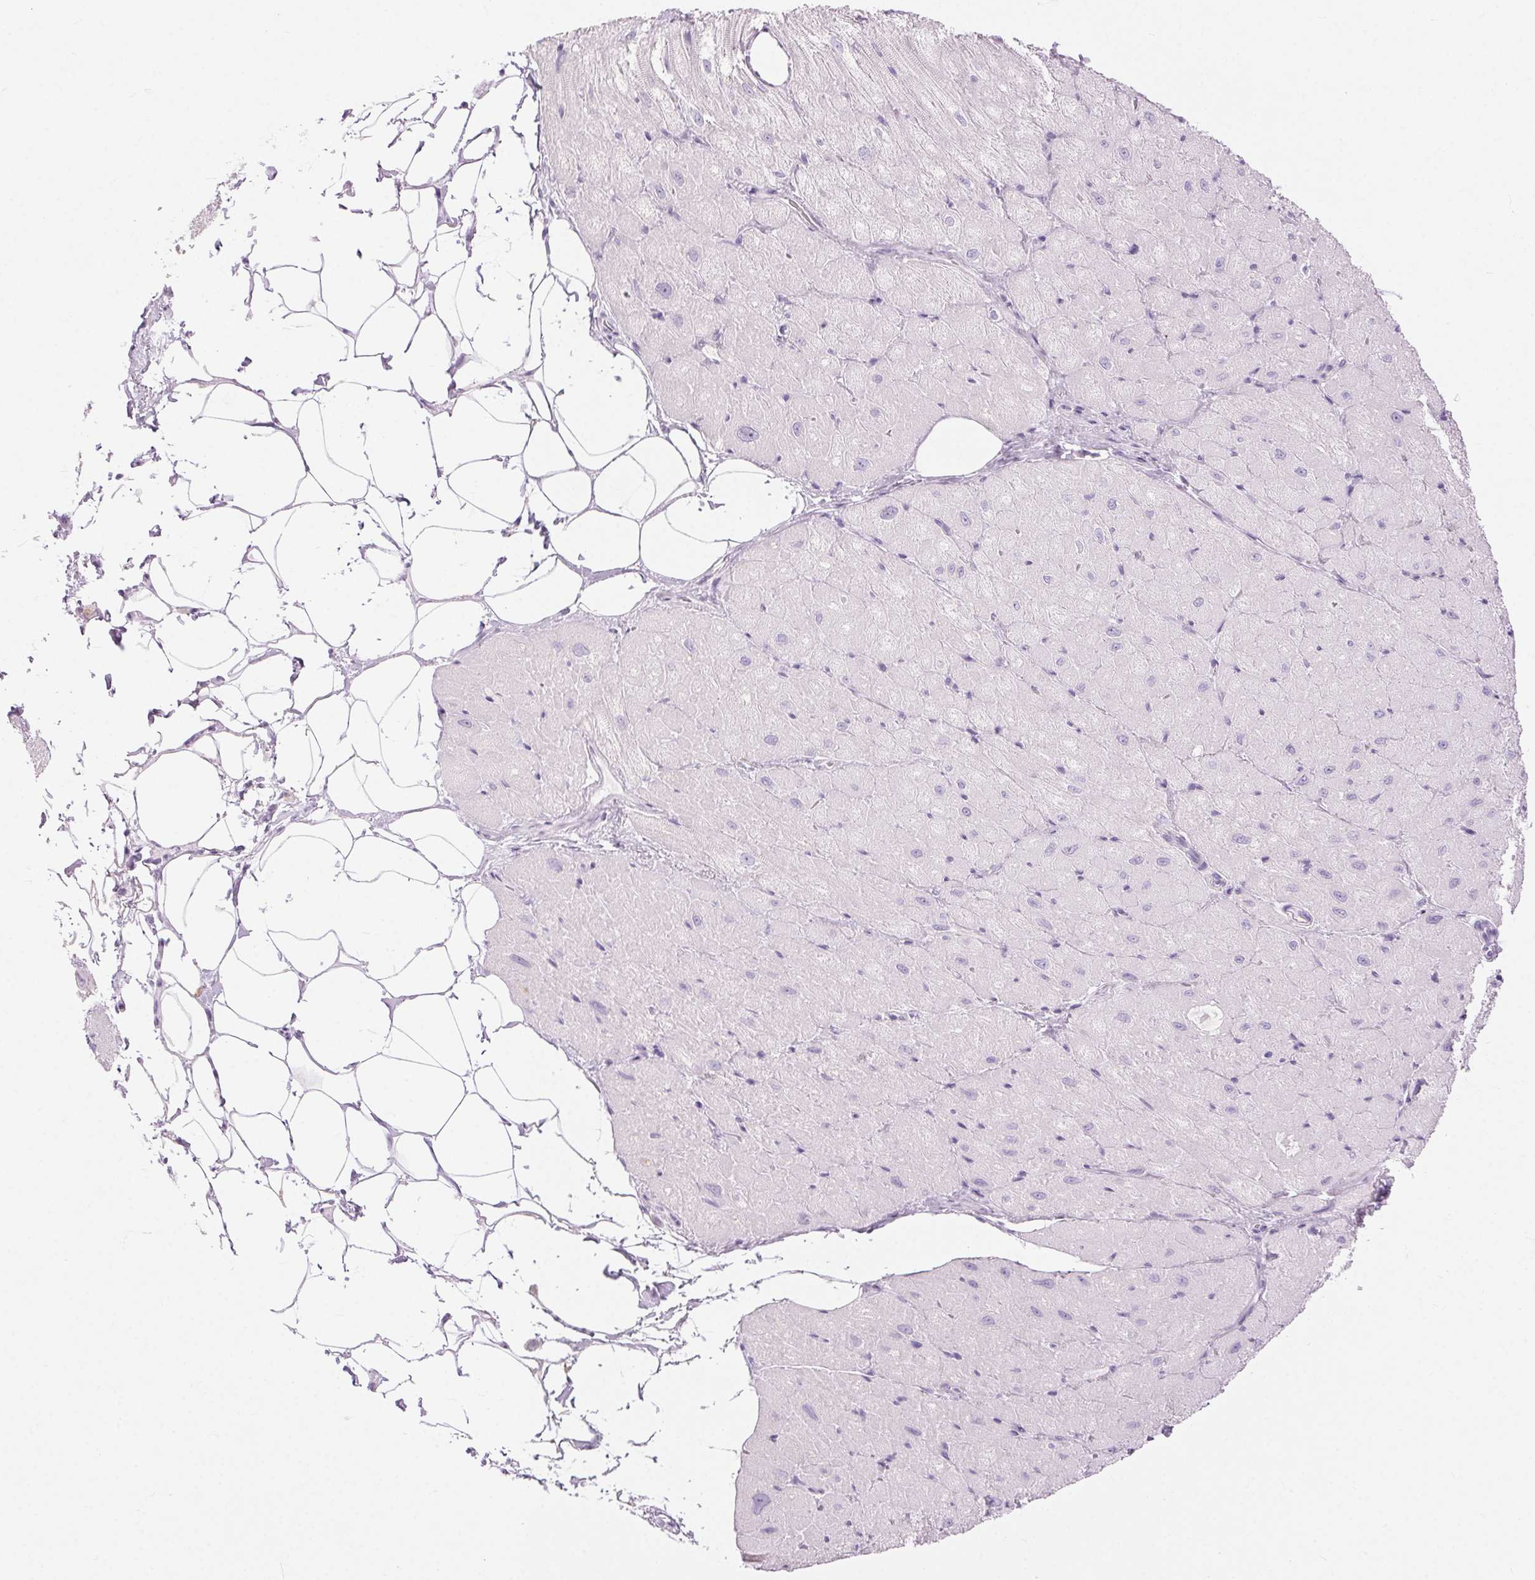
{"staining": {"intensity": "negative", "quantity": "none", "location": "none"}, "tissue": "heart muscle", "cell_type": "Cardiomyocytes", "image_type": "normal", "snomed": [{"axis": "morphology", "description": "Normal tissue, NOS"}, {"axis": "topography", "description": "Heart"}], "caption": "There is no significant positivity in cardiomyocytes of heart muscle. (Stains: DAB IHC with hematoxylin counter stain, Microscopy: brightfield microscopy at high magnification).", "gene": "BEND2", "patient": {"sex": "male", "age": 62}}